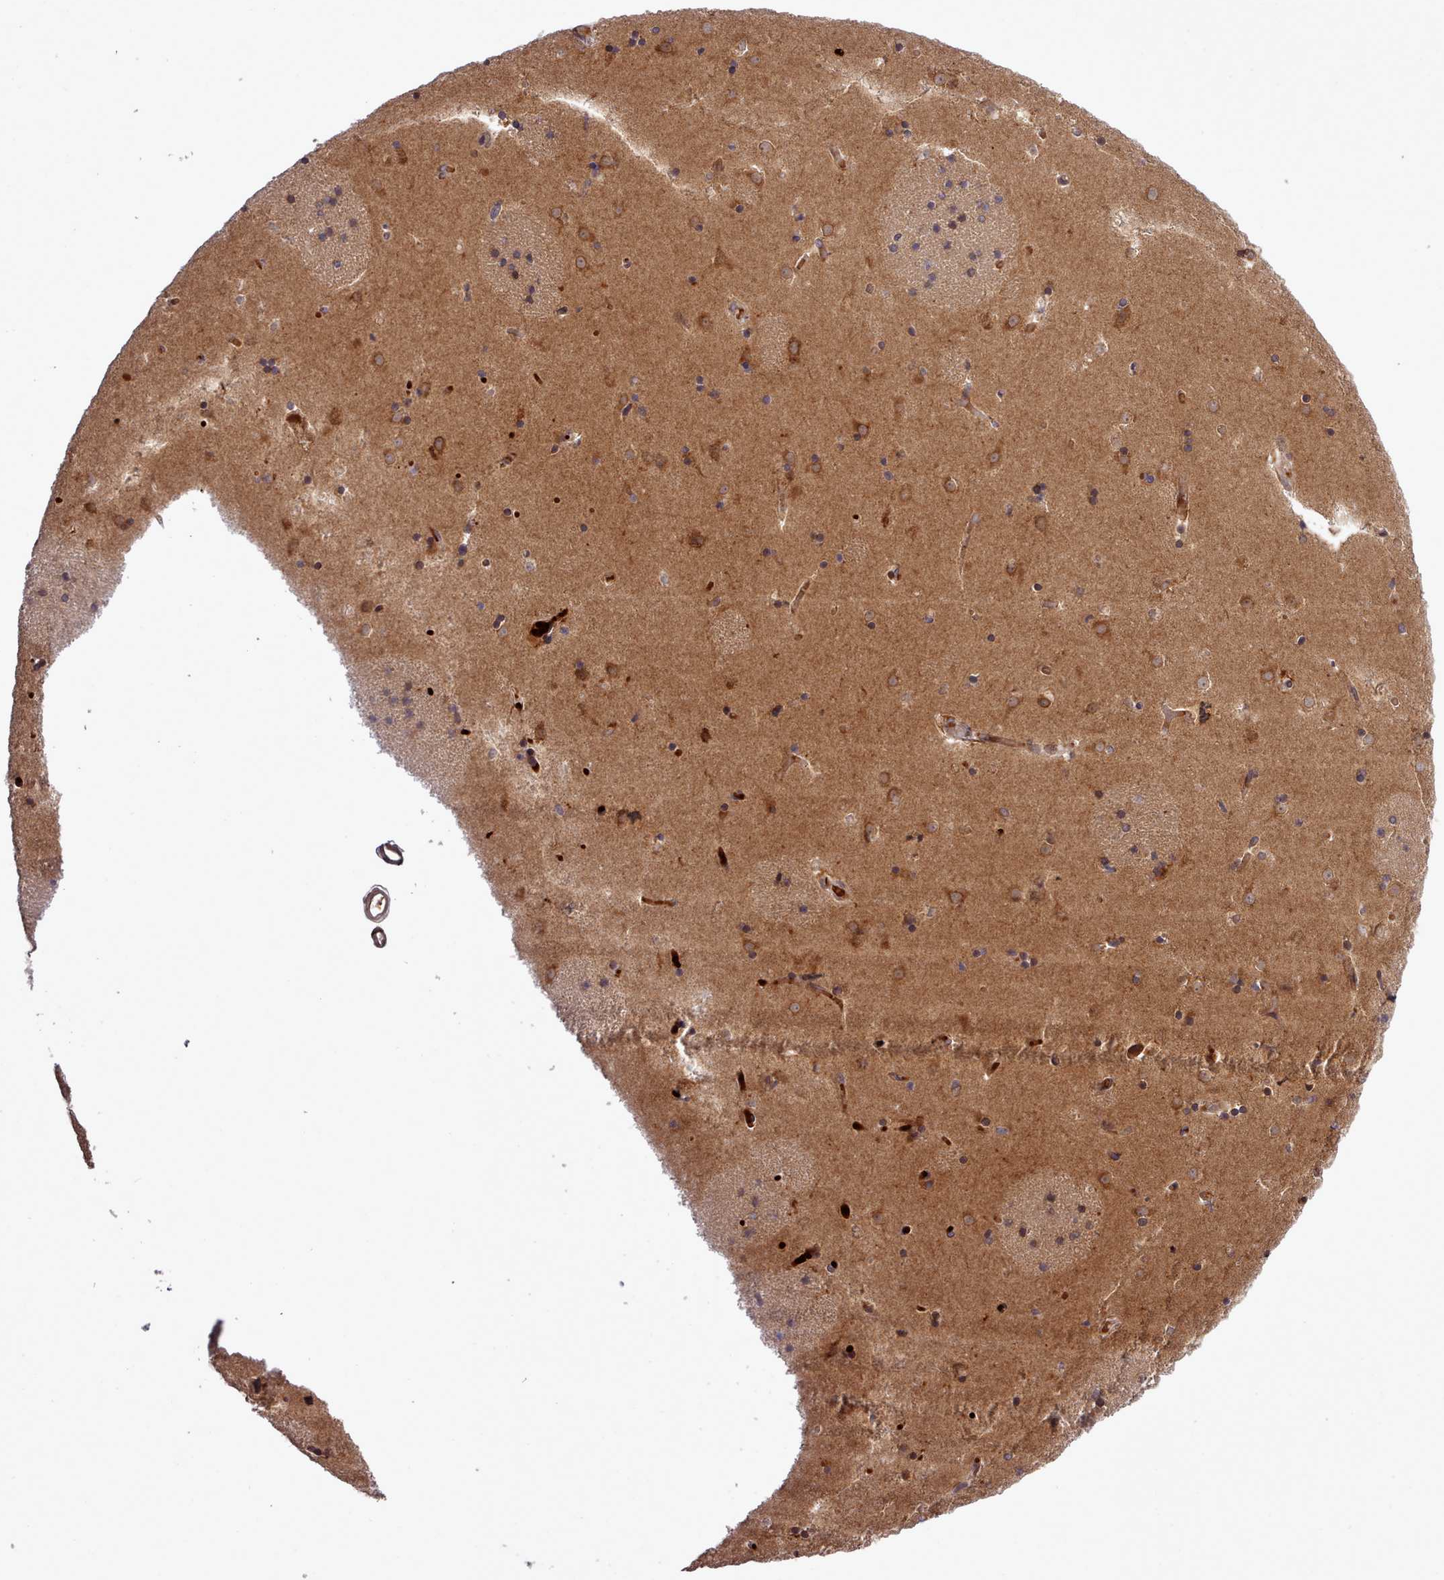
{"staining": {"intensity": "moderate", "quantity": "25%-75%", "location": "cytoplasmic/membranous"}, "tissue": "caudate", "cell_type": "Glial cells", "image_type": "normal", "snomed": [{"axis": "morphology", "description": "Normal tissue, NOS"}, {"axis": "topography", "description": "Lateral ventricle wall"}], "caption": "IHC (DAB) staining of benign human caudate displays moderate cytoplasmic/membranous protein expression in approximately 25%-75% of glial cells.", "gene": "UBE2G1", "patient": {"sex": "female", "age": 52}}